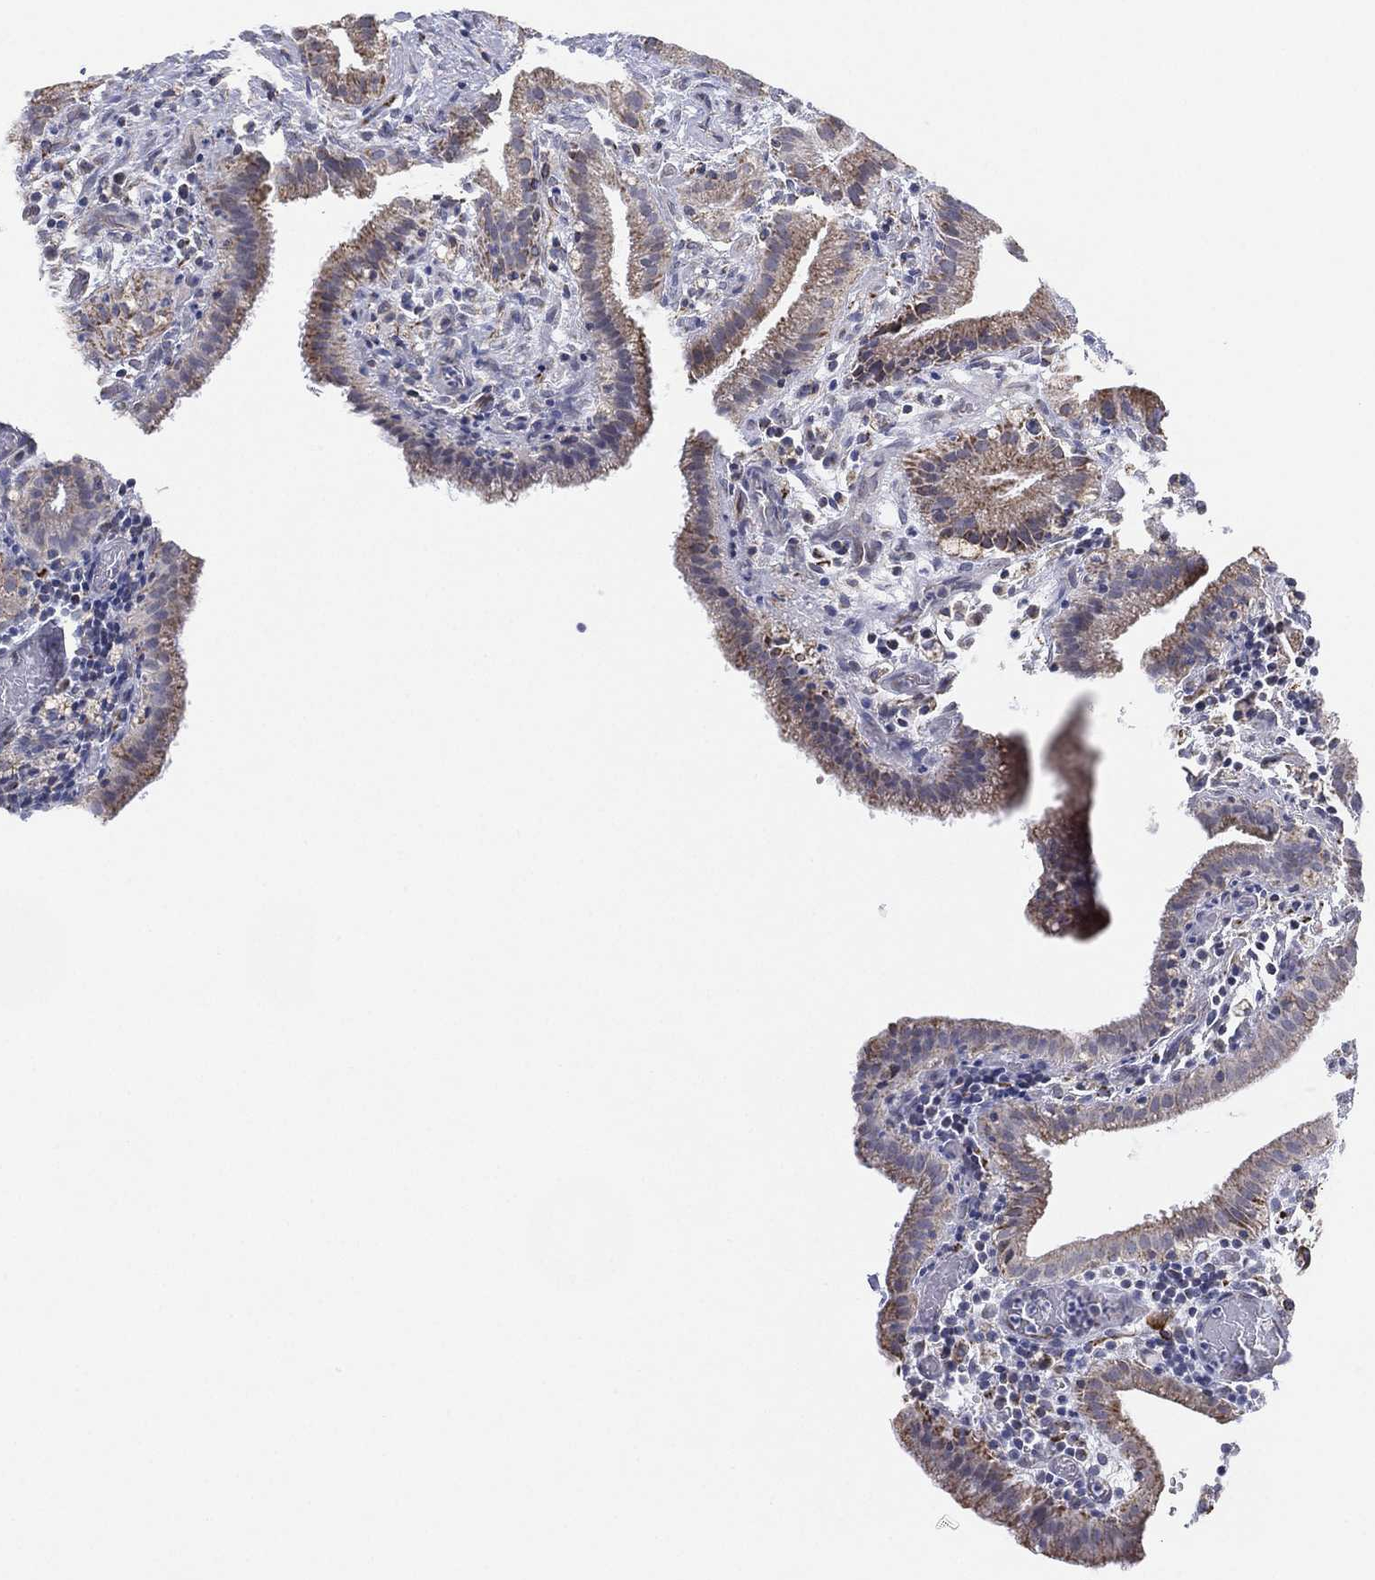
{"staining": {"intensity": "weak", "quantity": "25%-75%", "location": "cytoplasmic/membranous"}, "tissue": "gallbladder", "cell_type": "Glandular cells", "image_type": "normal", "snomed": [{"axis": "morphology", "description": "Normal tissue, NOS"}, {"axis": "topography", "description": "Gallbladder"}], "caption": "Brown immunohistochemical staining in unremarkable human gallbladder displays weak cytoplasmic/membranous staining in approximately 25%-75% of glandular cells. (Brightfield microscopy of DAB IHC at high magnification).", "gene": "INA", "patient": {"sex": "male", "age": 62}}